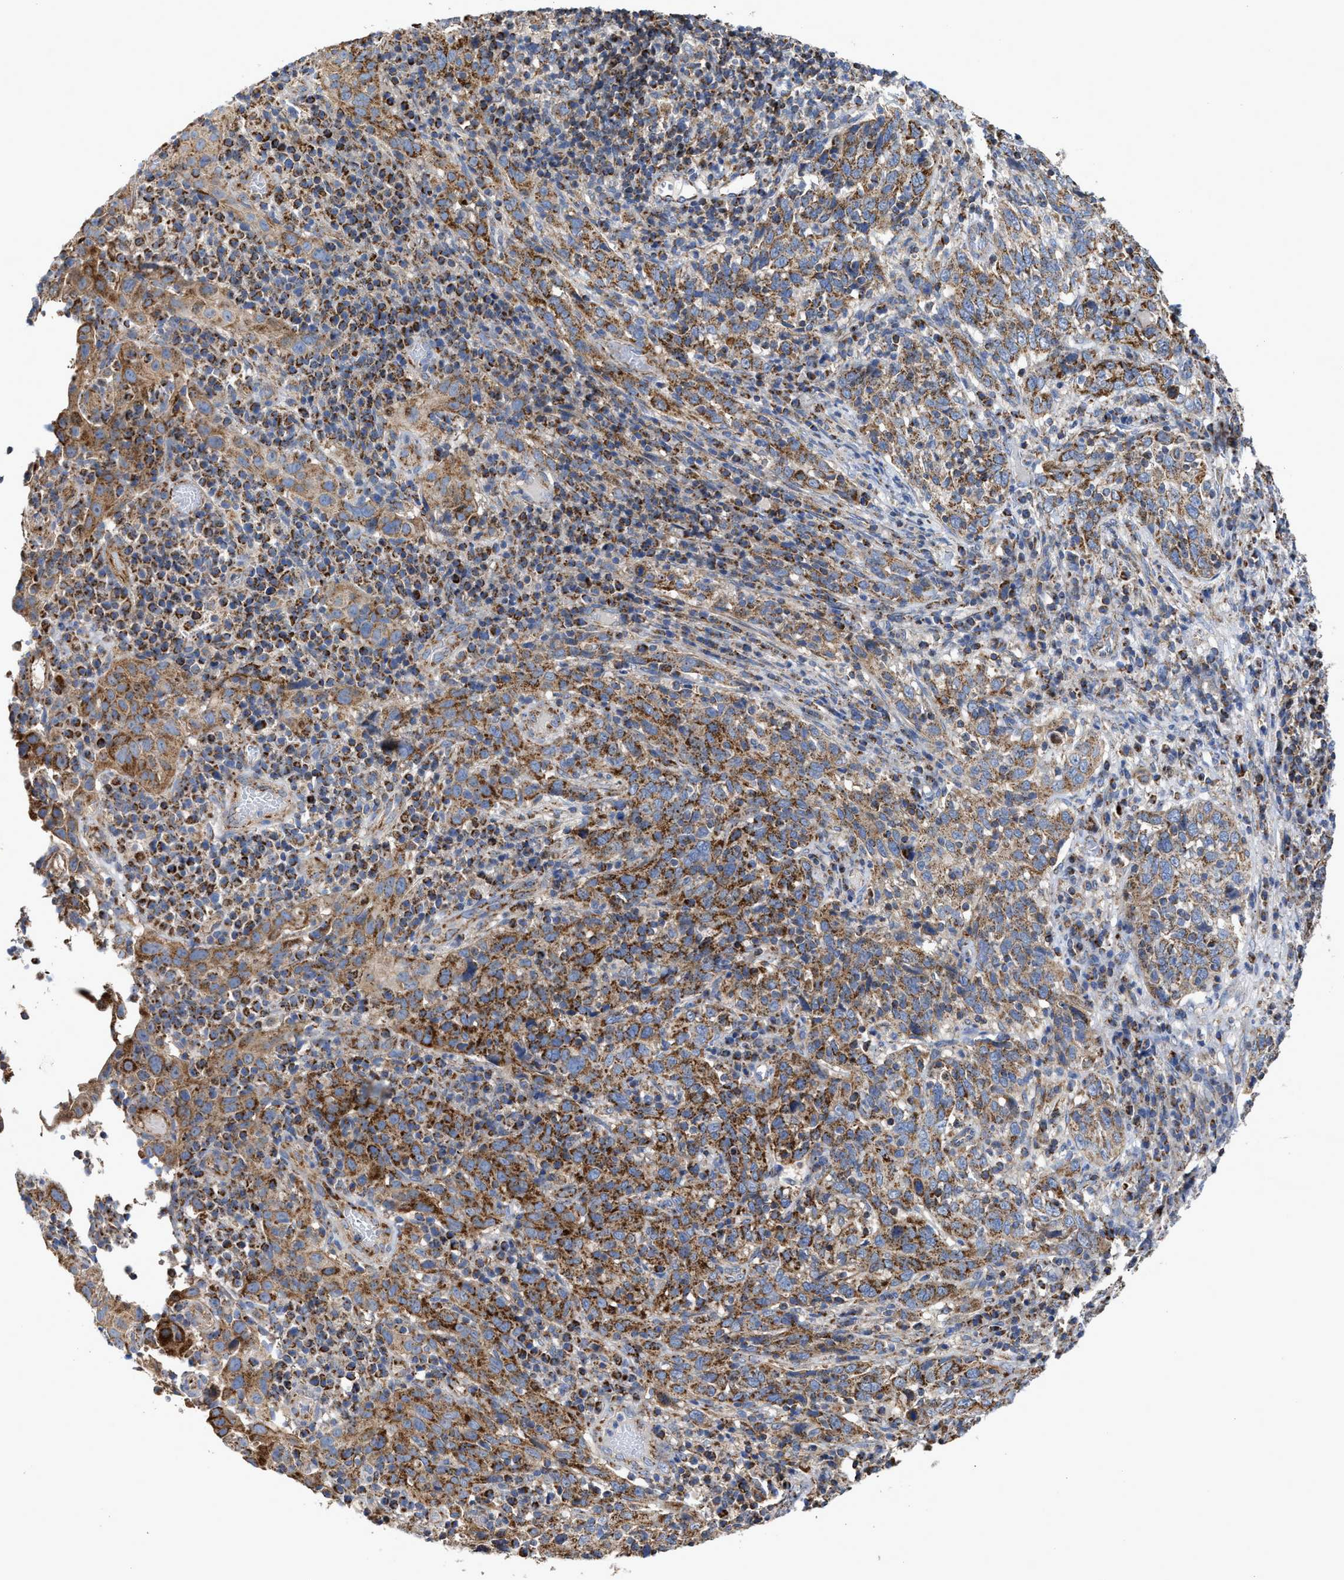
{"staining": {"intensity": "moderate", "quantity": ">75%", "location": "cytoplasmic/membranous"}, "tissue": "cervical cancer", "cell_type": "Tumor cells", "image_type": "cancer", "snomed": [{"axis": "morphology", "description": "Squamous cell carcinoma, NOS"}, {"axis": "topography", "description": "Cervix"}], "caption": "Immunohistochemistry (IHC) micrograph of neoplastic tissue: human cervical cancer stained using IHC demonstrates medium levels of moderate protein expression localized specifically in the cytoplasmic/membranous of tumor cells, appearing as a cytoplasmic/membranous brown color.", "gene": "MECR", "patient": {"sex": "female", "age": 46}}